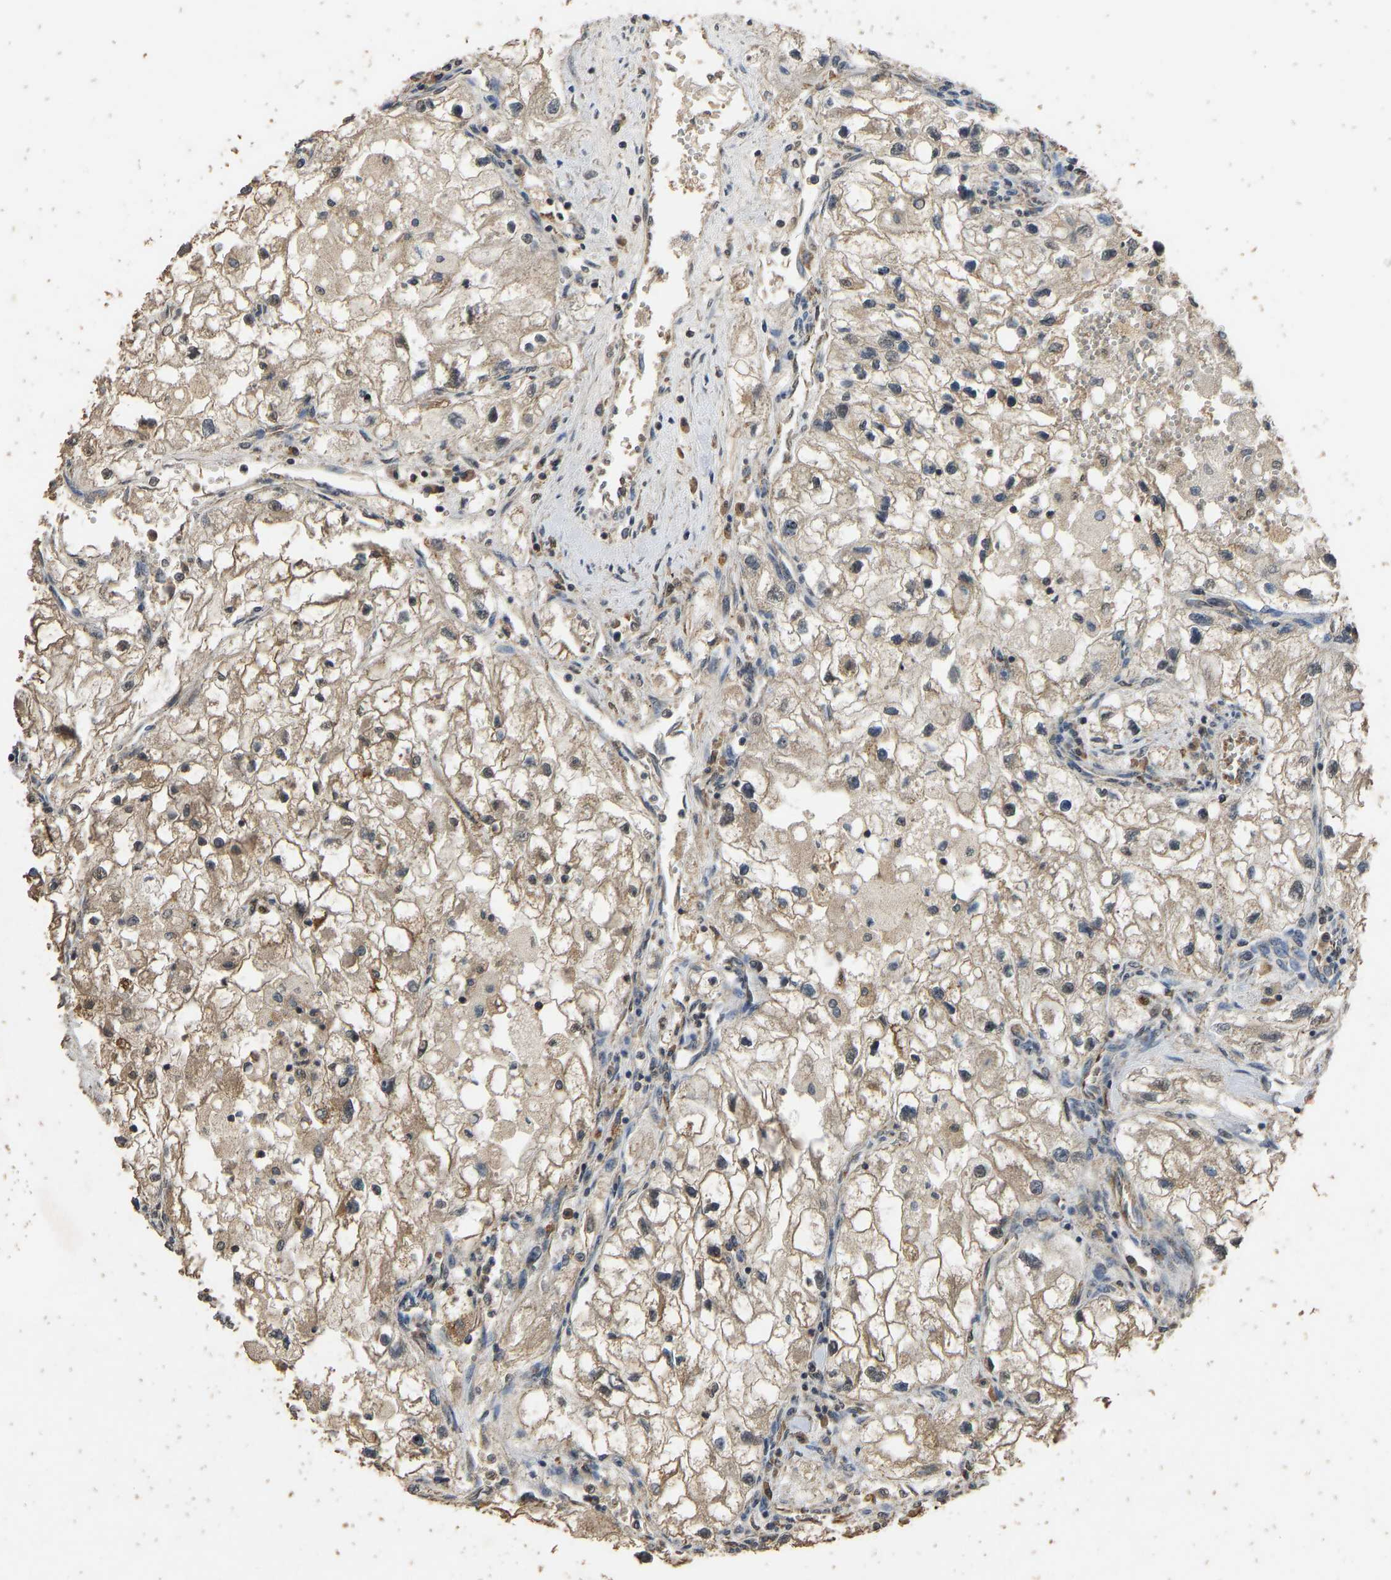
{"staining": {"intensity": "moderate", "quantity": ">75%", "location": "cytoplasmic/membranous"}, "tissue": "renal cancer", "cell_type": "Tumor cells", "image_type": "cancer", "snomed": [{"axis": "morphology", "description": "Adenocarcinoma, NOS"}, {"axis": "topography", "description": "Kidney"}], "caption": "A photomicrograph showing moderate cytoplasmic/membranous positivity in about >75% of tumor cells in renal adenocarcinoma, as visualized by brown immunohistochemical staining.", "gene": "CIDEC", "patient": {"sex": "female", "age": 70}}